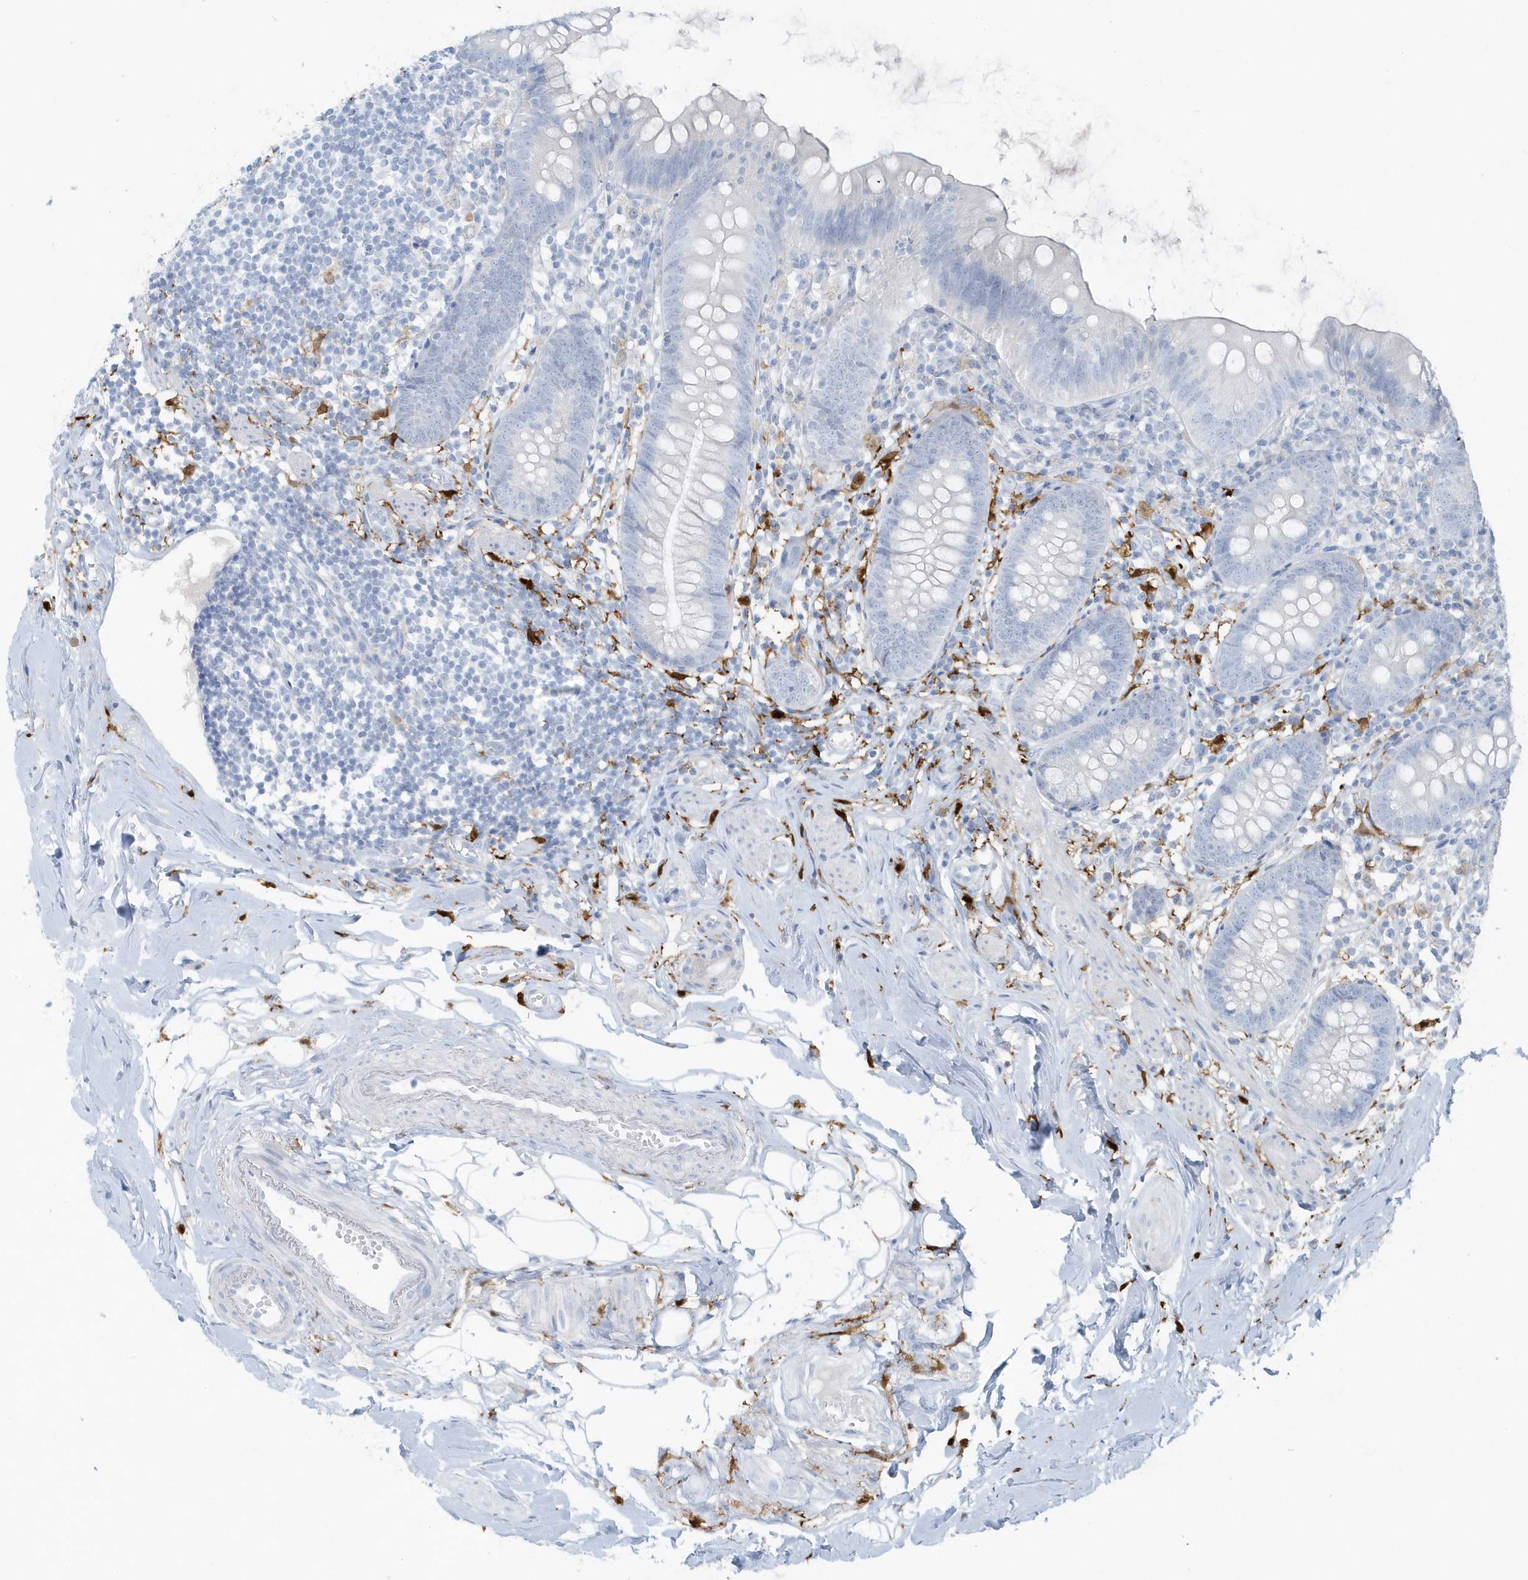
{"staining": {"intensity": "negative", "quantity": "none", "location": "none"}, "tissue": "appendix", "cell_type": "Glandular cells", "image_type": "normal", "snomed": [{"axis": "morphology", "description": "Normal tissue, NOS"}, {"axis": "topography", "description": "Appendix"}], "caption": "Immunohistochemistry (IHC) image of benign appendix: human appendix stained with DAB reveals no significant protein staining in glandular cells. The staining was performed using DAB to visualize the protein expression in brown, while the nuclei were stained in blue with hematoxylin (Magnification: 20x).", "gene": "FAM98A", "patient": {"sex": "female", "age": 62}}